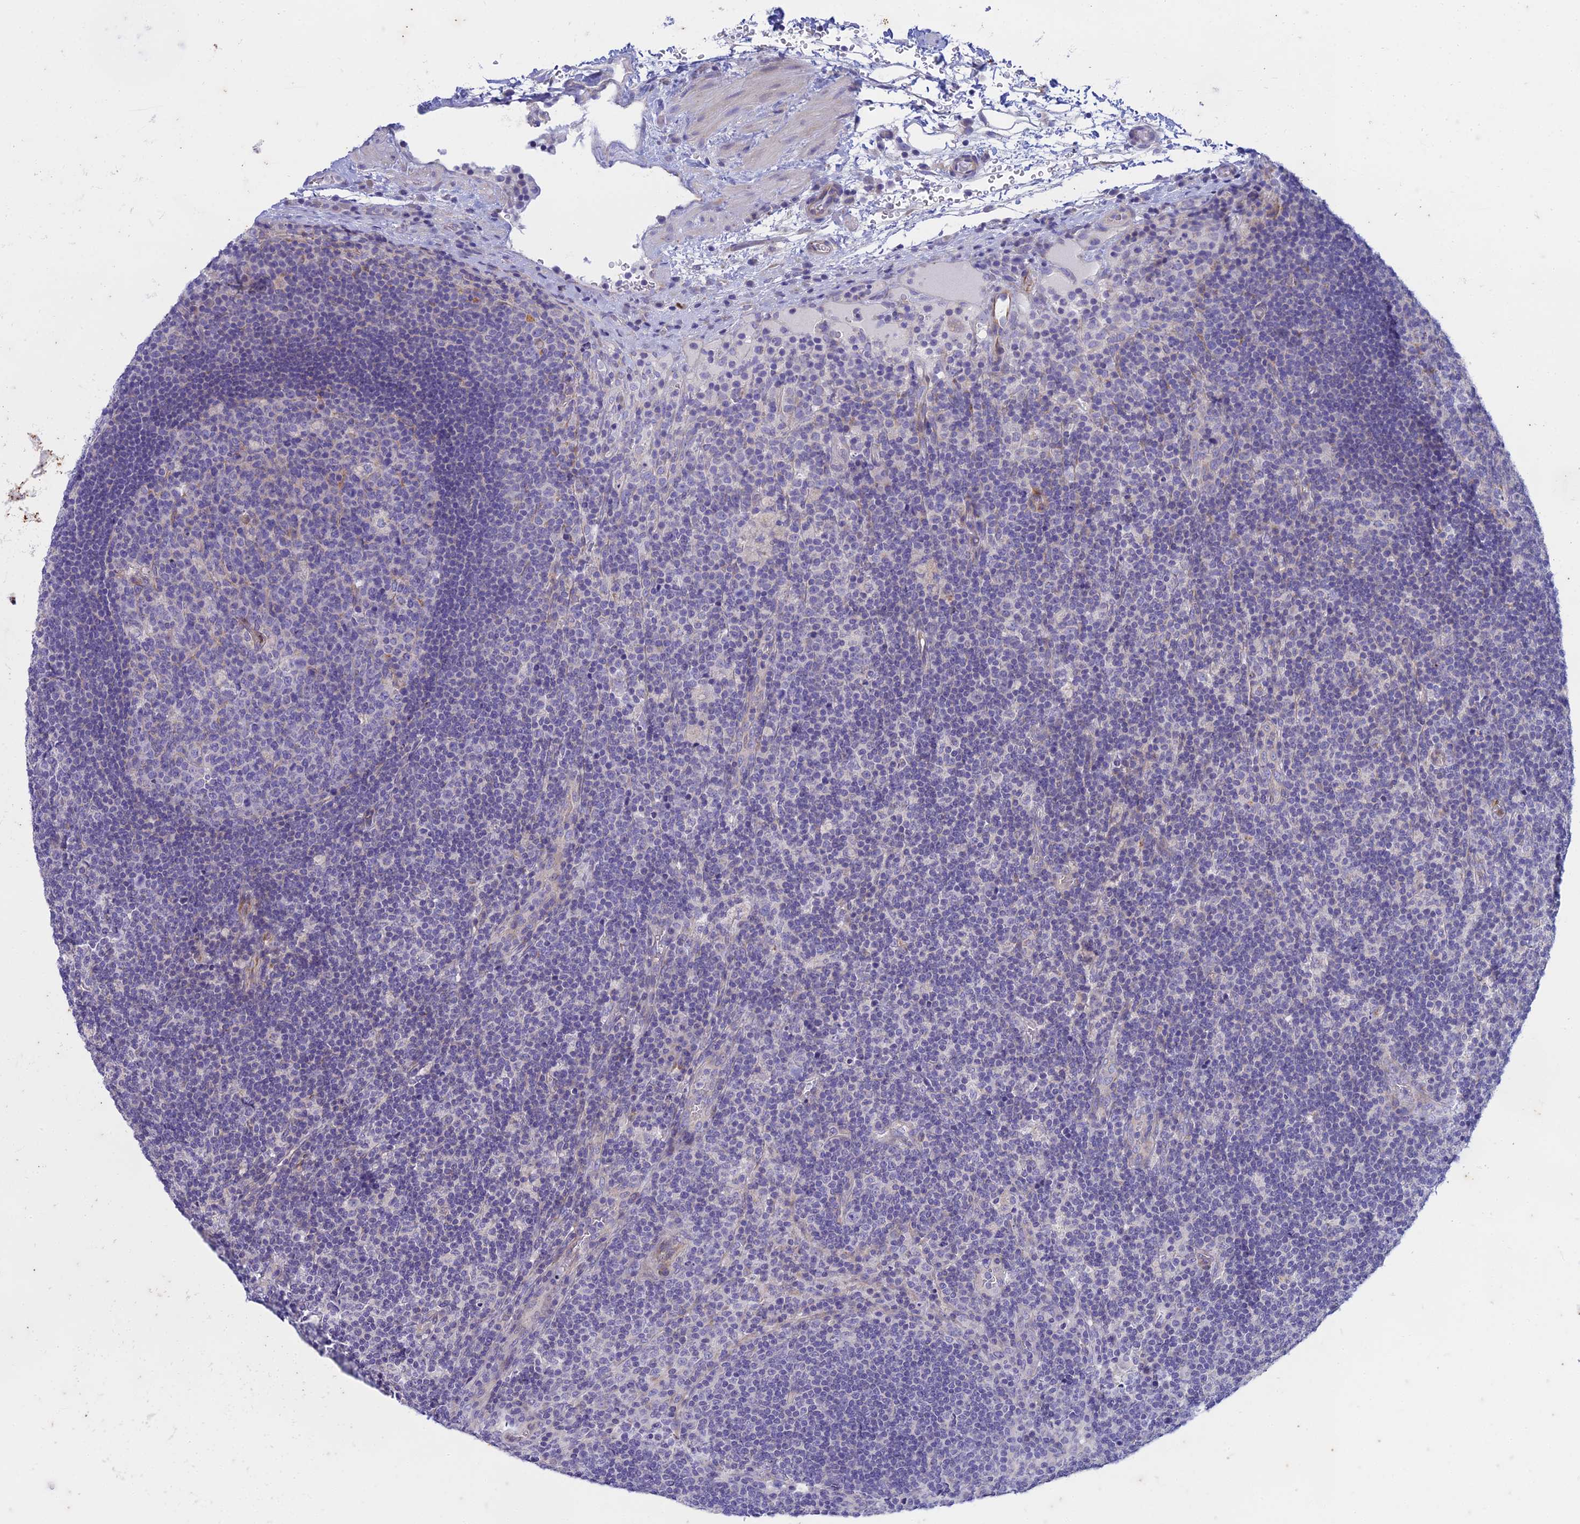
{"staining": {"intensity": "negative", "quantity": "none", "location": "none"}, "tissue": "lymph node", "cell_type": "Germinal center cells", "image_type": "normal", "snomed": [{"axis": "morphology", "description": "Normal tissue, NOS"}, {"axis": "topography", "description": "Lymph node"}], "caption": "Germinal center cells show no significant protein staining in normal lymph node. (Stains: DAB (3,3'-diaminobenzidine) IHC with hematoxylin counter stain, Microscopy: brightfield microscopy at high magnification).", "gene": "PTCD2", "patient": {"sex": "male", "age": 58}}